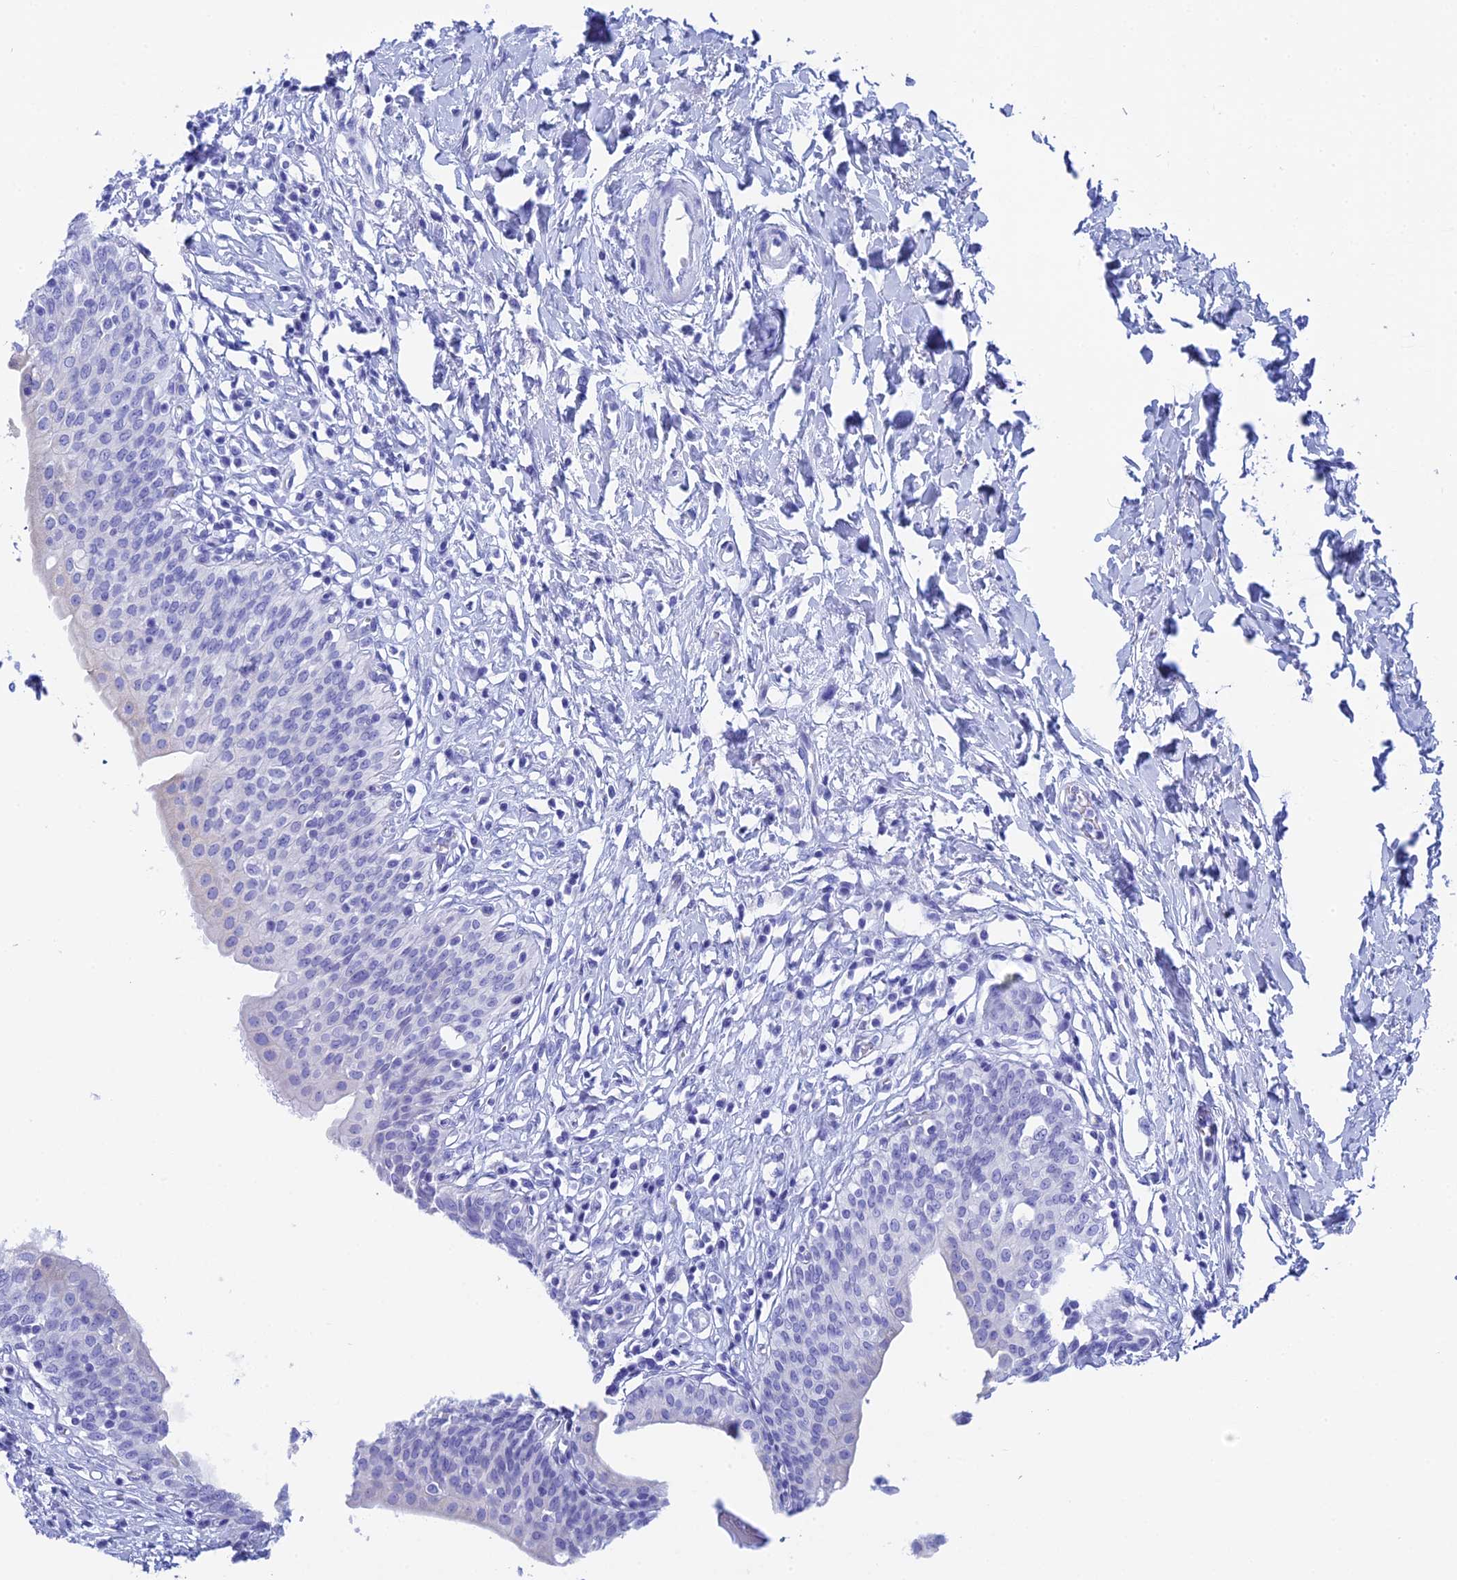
{"staining": {"intensity": "negative", "quantity": "none", "location": "none"}, "tissue": "urinary bladder", "cell_type": "Urothelial cells", "image_type": "normal", "snomed": [{"axis": "morphology", "description": "Normal tissue, NOS"}, {"axis": "topography", "description": "Urinary bladder"}], "caption": "Urinary bladder was stained to show a protein in brown. There is no significant positivity in urothelial cells. Brightfield microscopy of IHC stained with DAB (brown) and hematoxylin (blue), captured at high magnification.", "gene": "TEX101", "patient": {"sex": "male", "age": 83}}